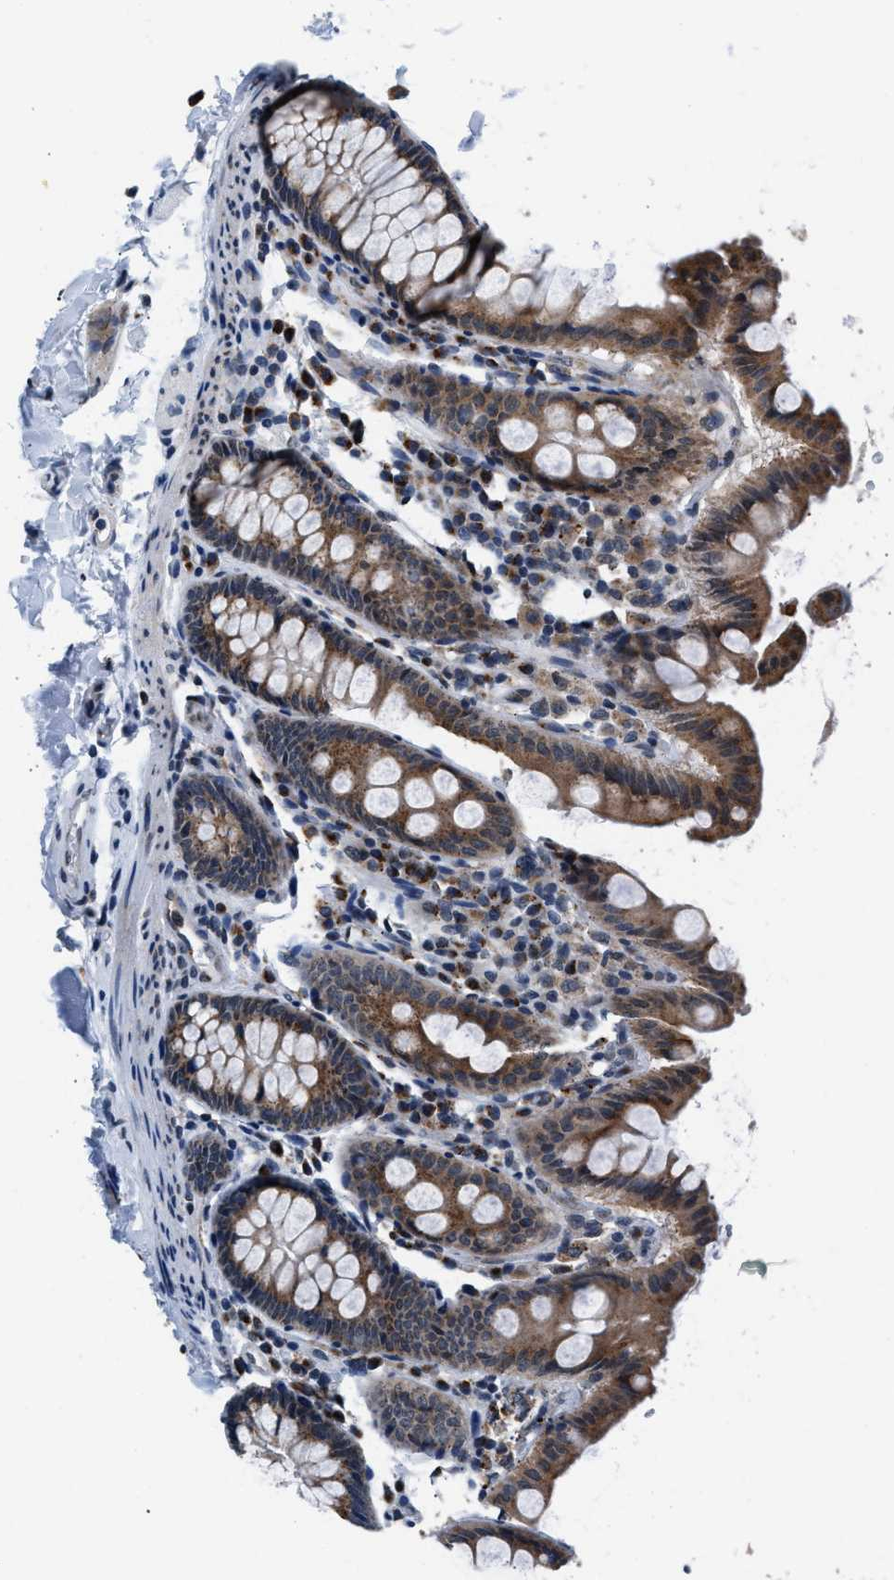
{"staining": {"intensity": "weak", "quantity": "25%-75%", "location": "cytoplasmic/membranous"}, "tissue": "colon", "cell_type": "Endothelial cells", "image_type": "normal", "snomed": [{"axis": "morphology", "description": "Normal tissue, NOS"}, {"axis": "topography", "description": "Colon"}], "caption": "Protein expression analysis of normal colon displays weak cytoplasmic/membranous staining in about 25%-75% of endothelial cells.", "gene": "KCNMB2", "patient": {"sex": "female", "age": 61}}